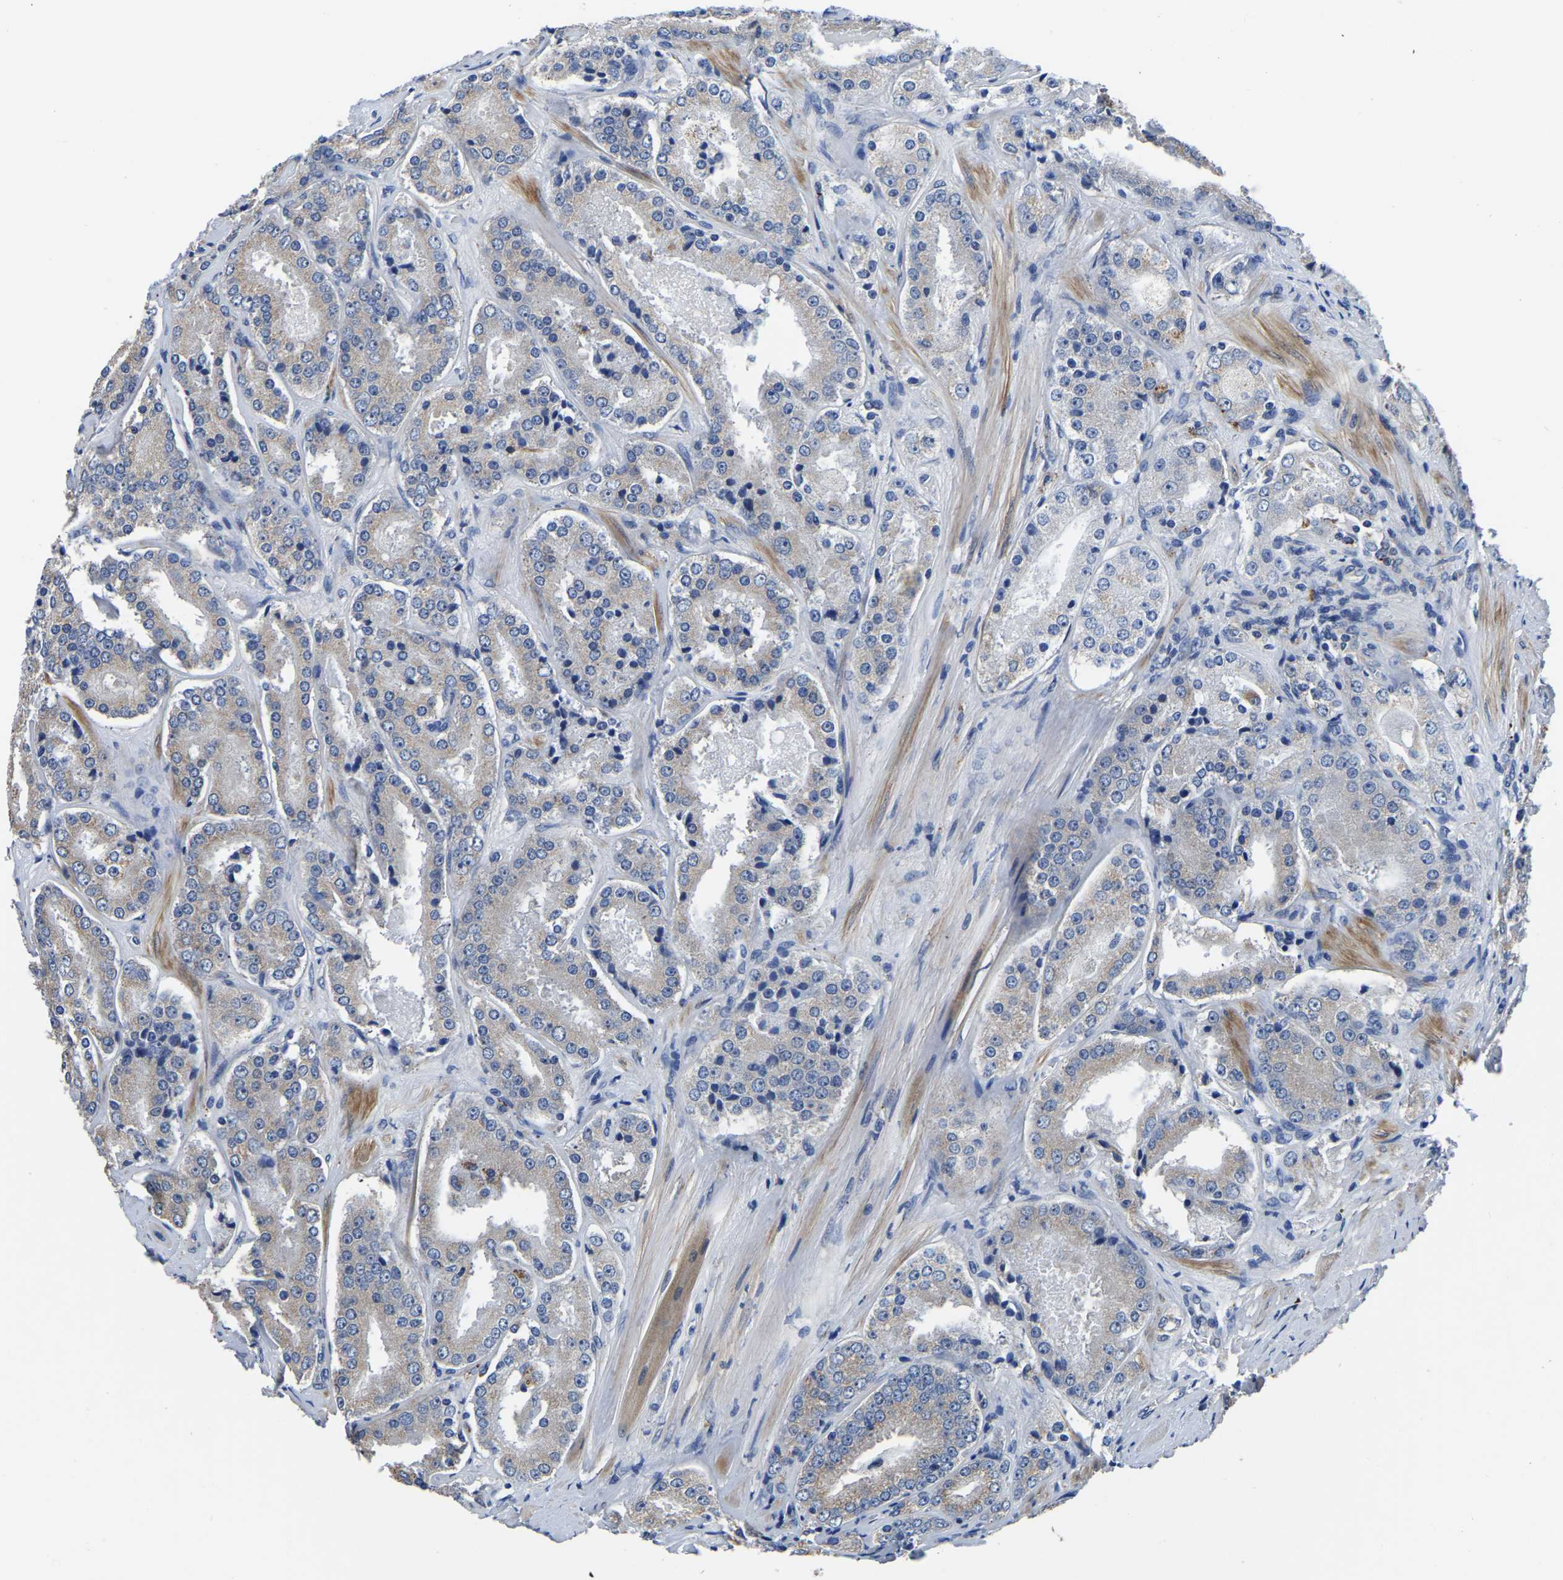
{"staining": {"intensity": "negative", "quantity": "none", "location": "none"}, "tissue": "prostate cancer", "cell_type": "Tumor cells", "image_type": "cancer", "snomed": [{"axis": "morphology", "description": "Adenocarcinoma, High grade"}, {"axis": "topography", "description": "Prostate"}], "caption": "Tumor cells show no significant expression in prostate cancer.", "gene": "PDLIM7", "patient": {"sex": "male", "age": 65}}